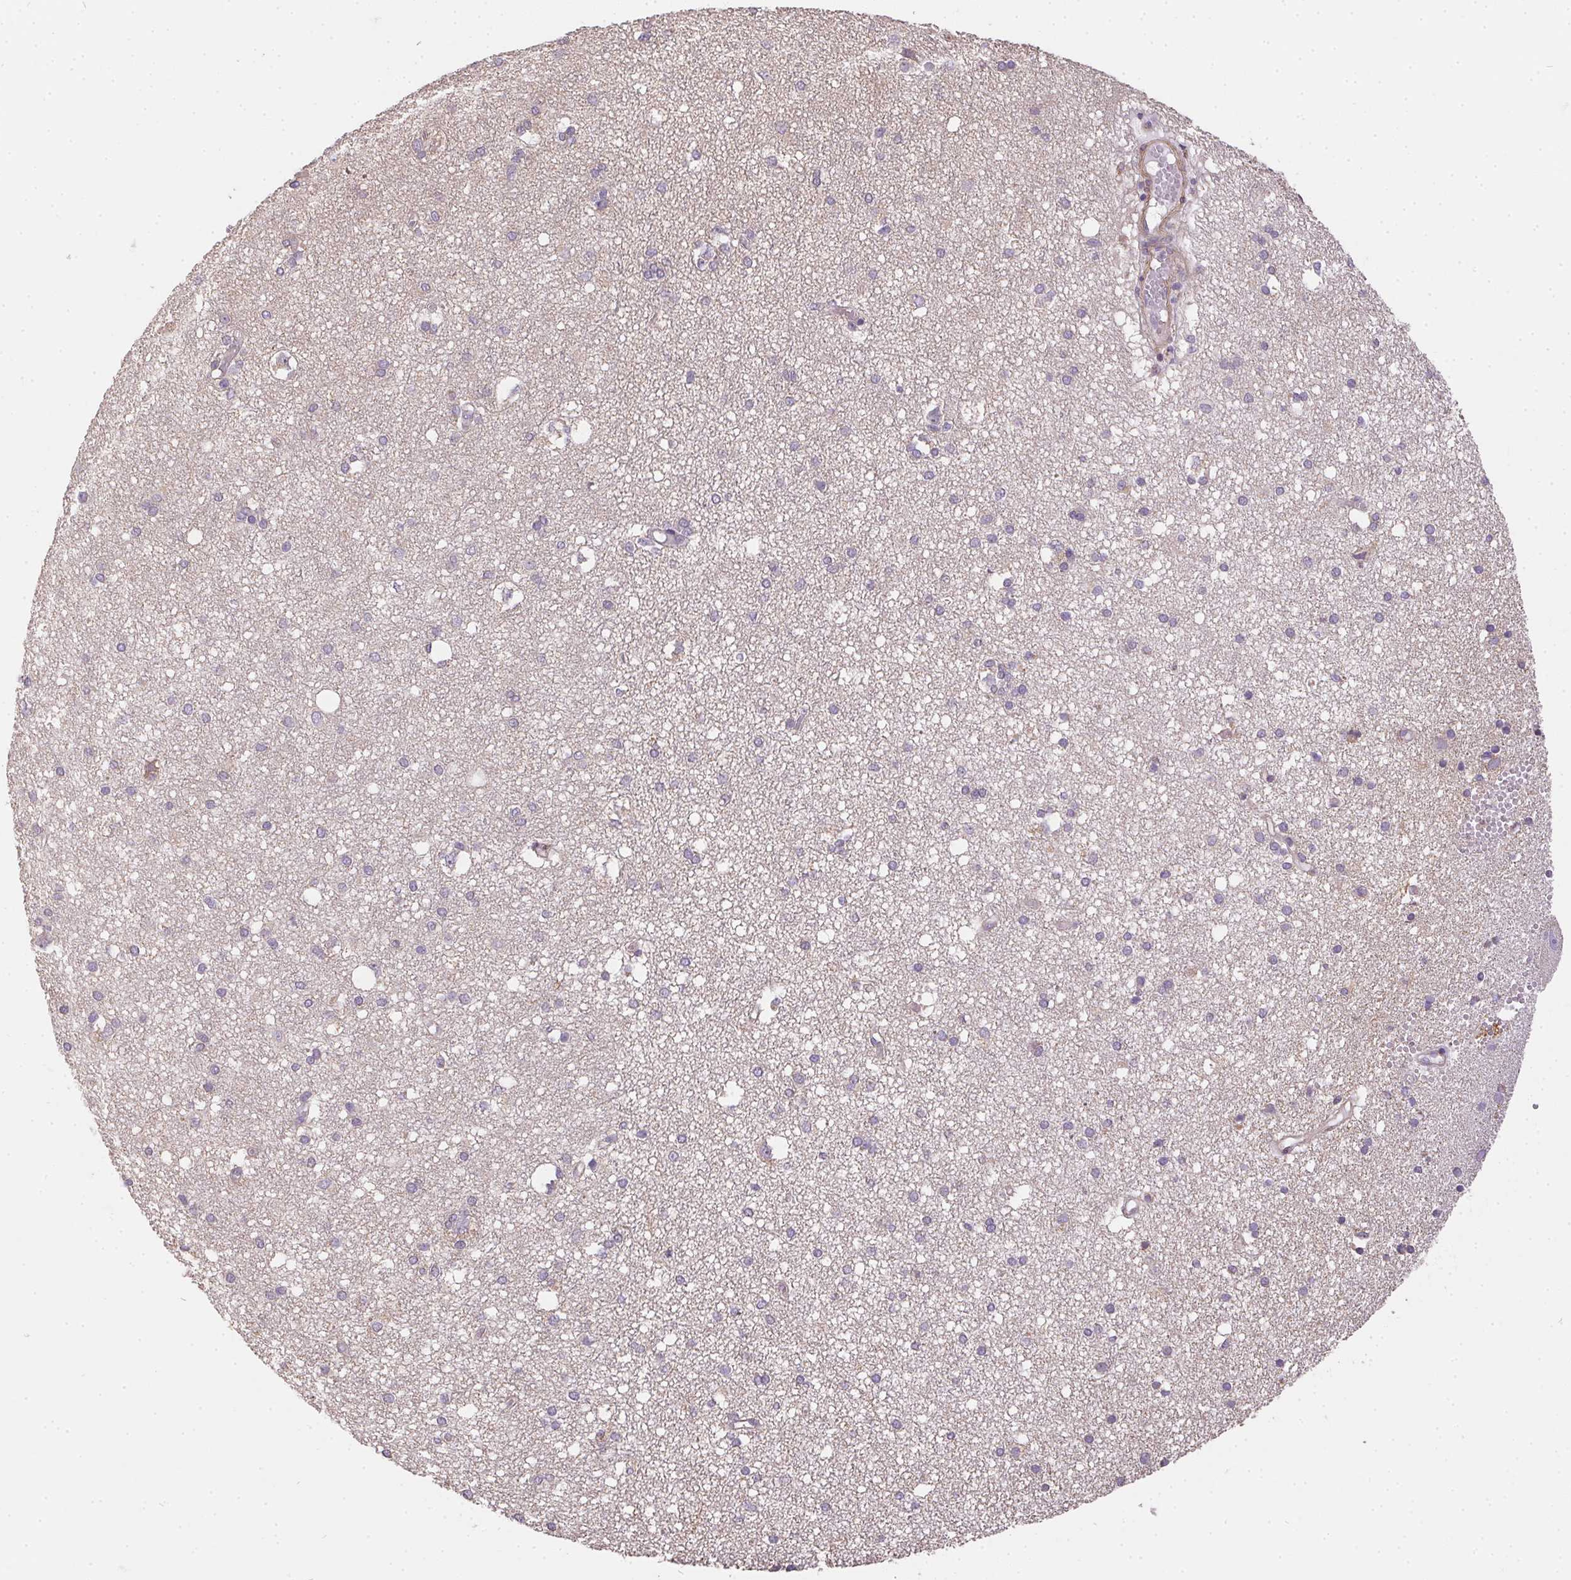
{"staining": {"intensity": "weak", "quantity": "<25%", "location": "cytoplasmic/membranous"}, "tissue": "cerebral cortex", "cell_type": "Endothelial cells", "image_type": "normal", "snomed": [{"axis": "morphology", "description": "Normal tissue, NOS"}, {"axis": "morphology", "description": "Glioma, malignant, High grade"}, {"axis": "topography", "description": "Cerebral cortex"}], "caption": "Endothelial cells show no significant positivity in unremarkable cerebral cortex.", "gene": "REV3L", "patient": {"sex": "male", "age": 71}}